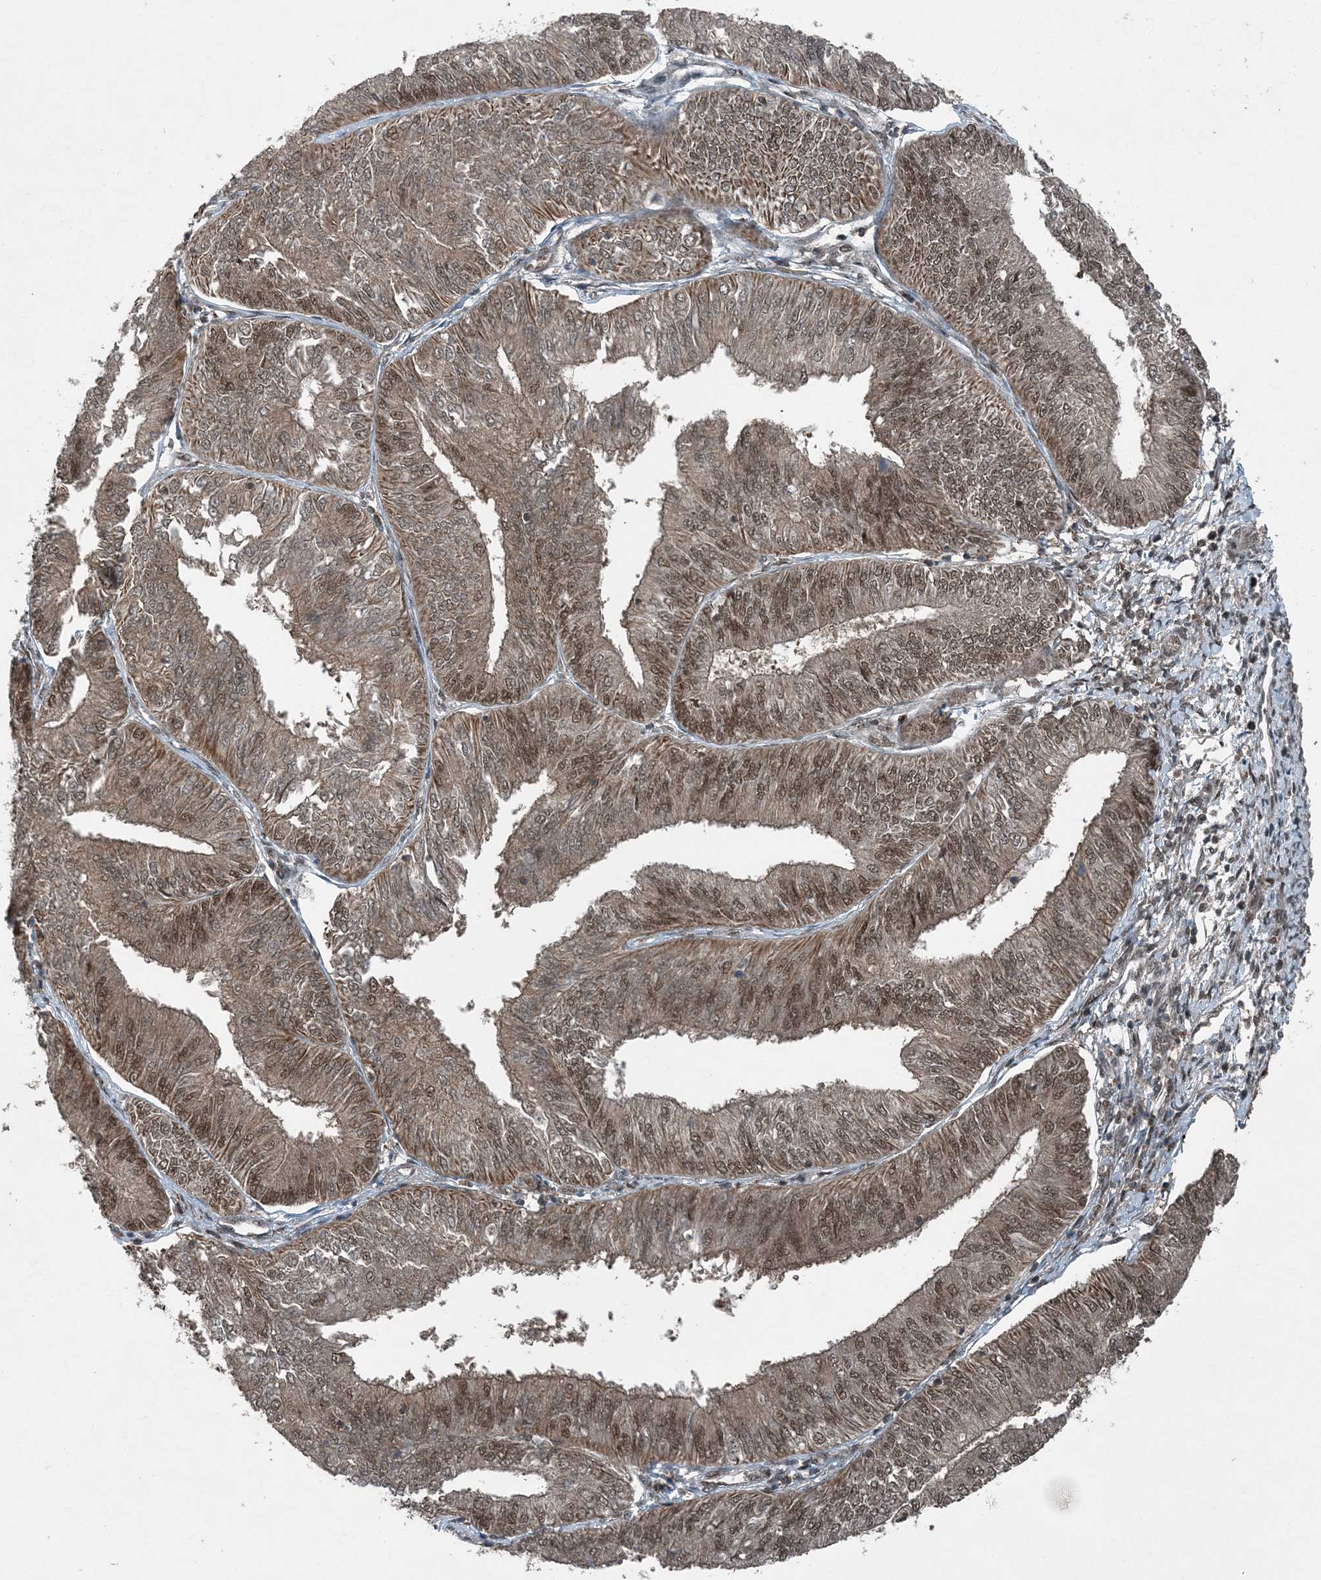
{"staining": {"intensity": "moderate", "quantity": ">75%", "location": "nuclear"}, "tissue": "endometrial cancer", "cell_type": "Tumor cells", "image_type": "cancer", "snomed": [{"axis": "morphology", "description": "Adenocarcinoma, NOS"}, {"axis": "topography", "description": "Endometrium"}], "caption": "Tumor cells reveal moderate nuclear expression in approximately >75% of cells in adenocarcinoma (endometrial). (Brightfield microscopy of DAB IHC at high magnification).", "gene": "COPS7B", "patient": {"sex": "female", "age": 58}}